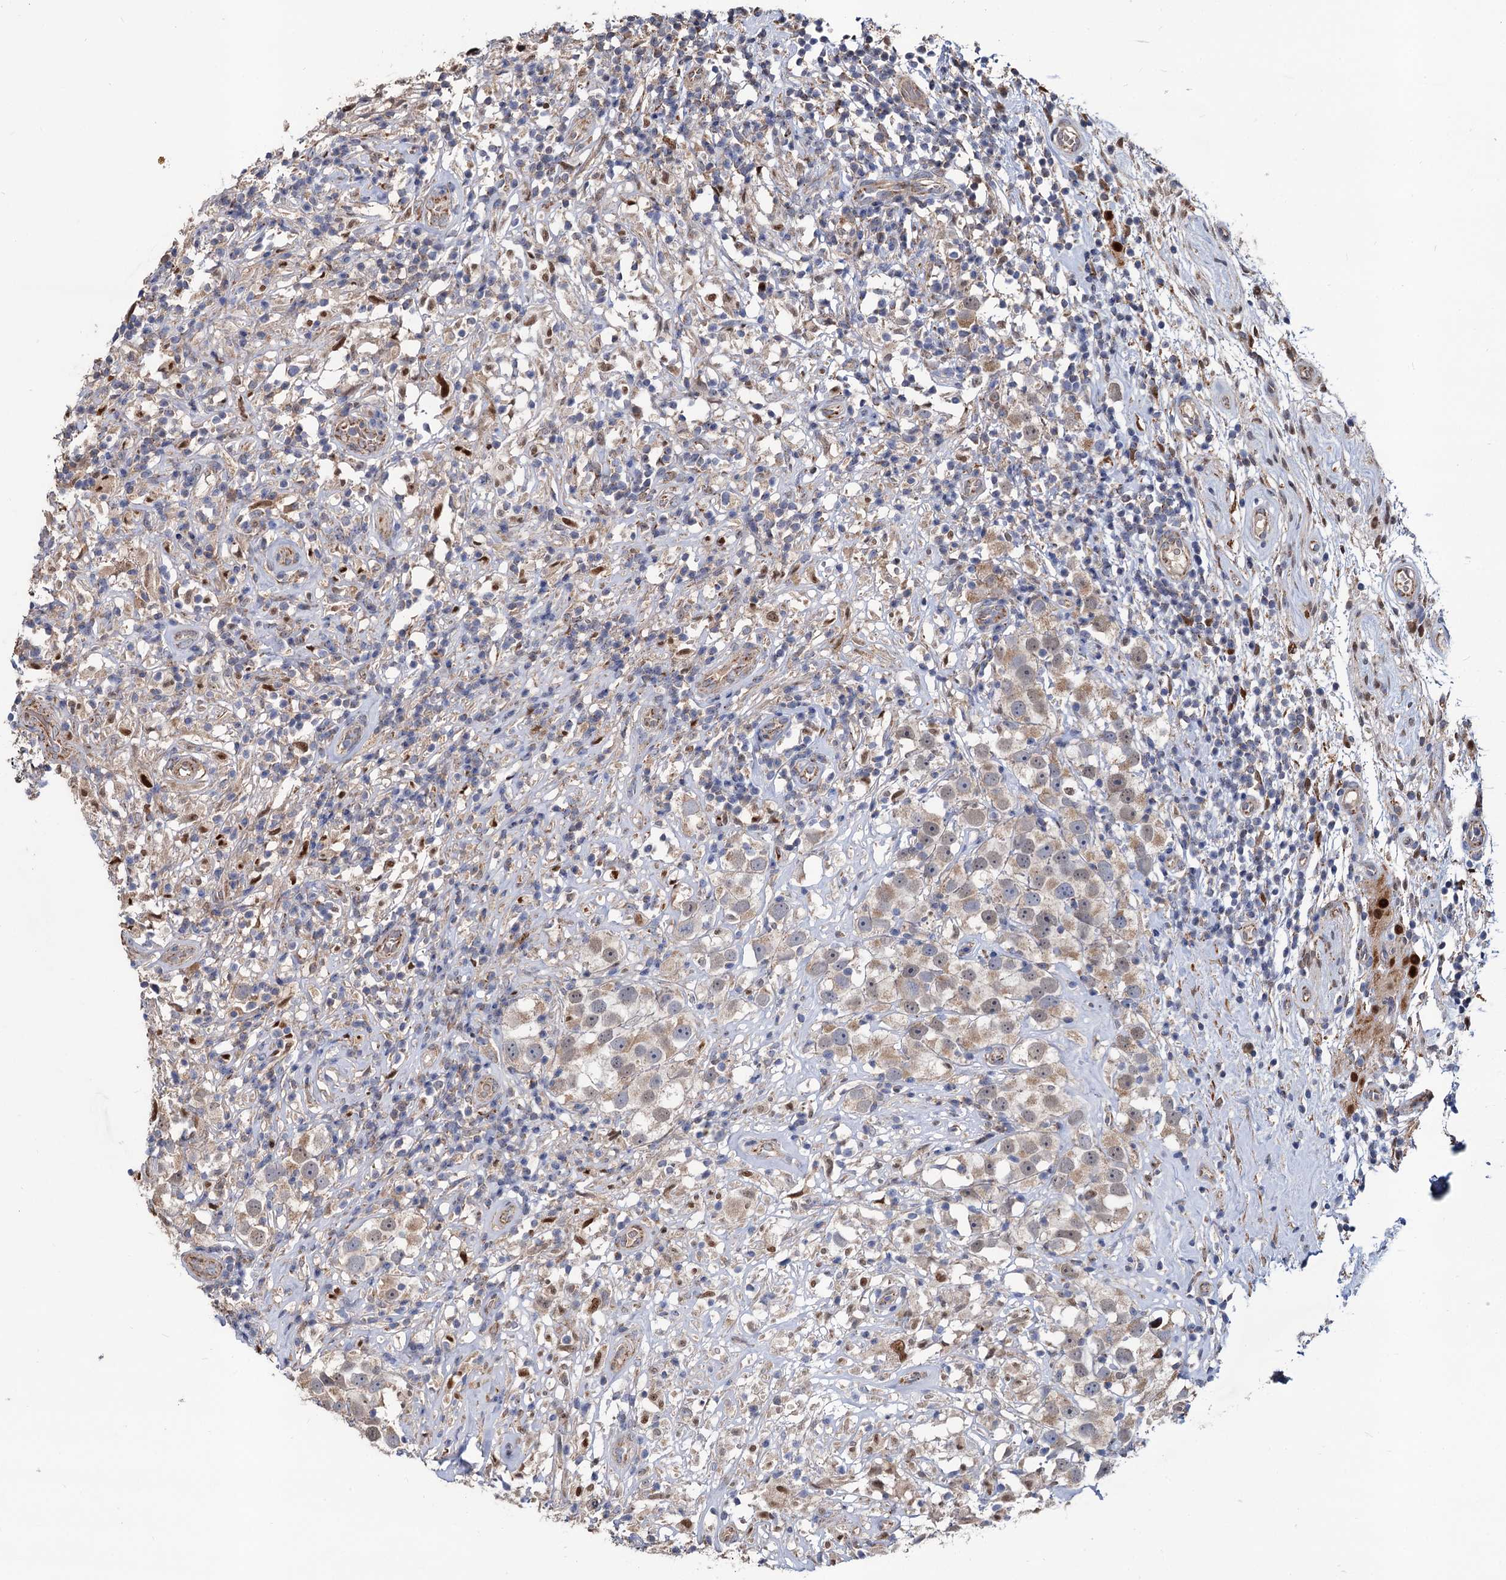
{"staining": {"intensity": "moderate", "quantity": ">75%", "location": "cytoplasmic/membranous"}, "tissue": "testis cancer", "cell_type": "Tumor cells", "image_type": "cancer", "snomed": [{"axis": "morphology", "description": "Seminoma, NOS"}, {"axis": "topography", "description": "Testis"}], "caption": "This is a photomicrograph of immunohistochemistry staining of testis seminoma, which shows moderate expression in the cytoplasmic/membranous of tumor cells.", "gene": "ALKBH7", "patient": {"sex": "male", "age": 49}}